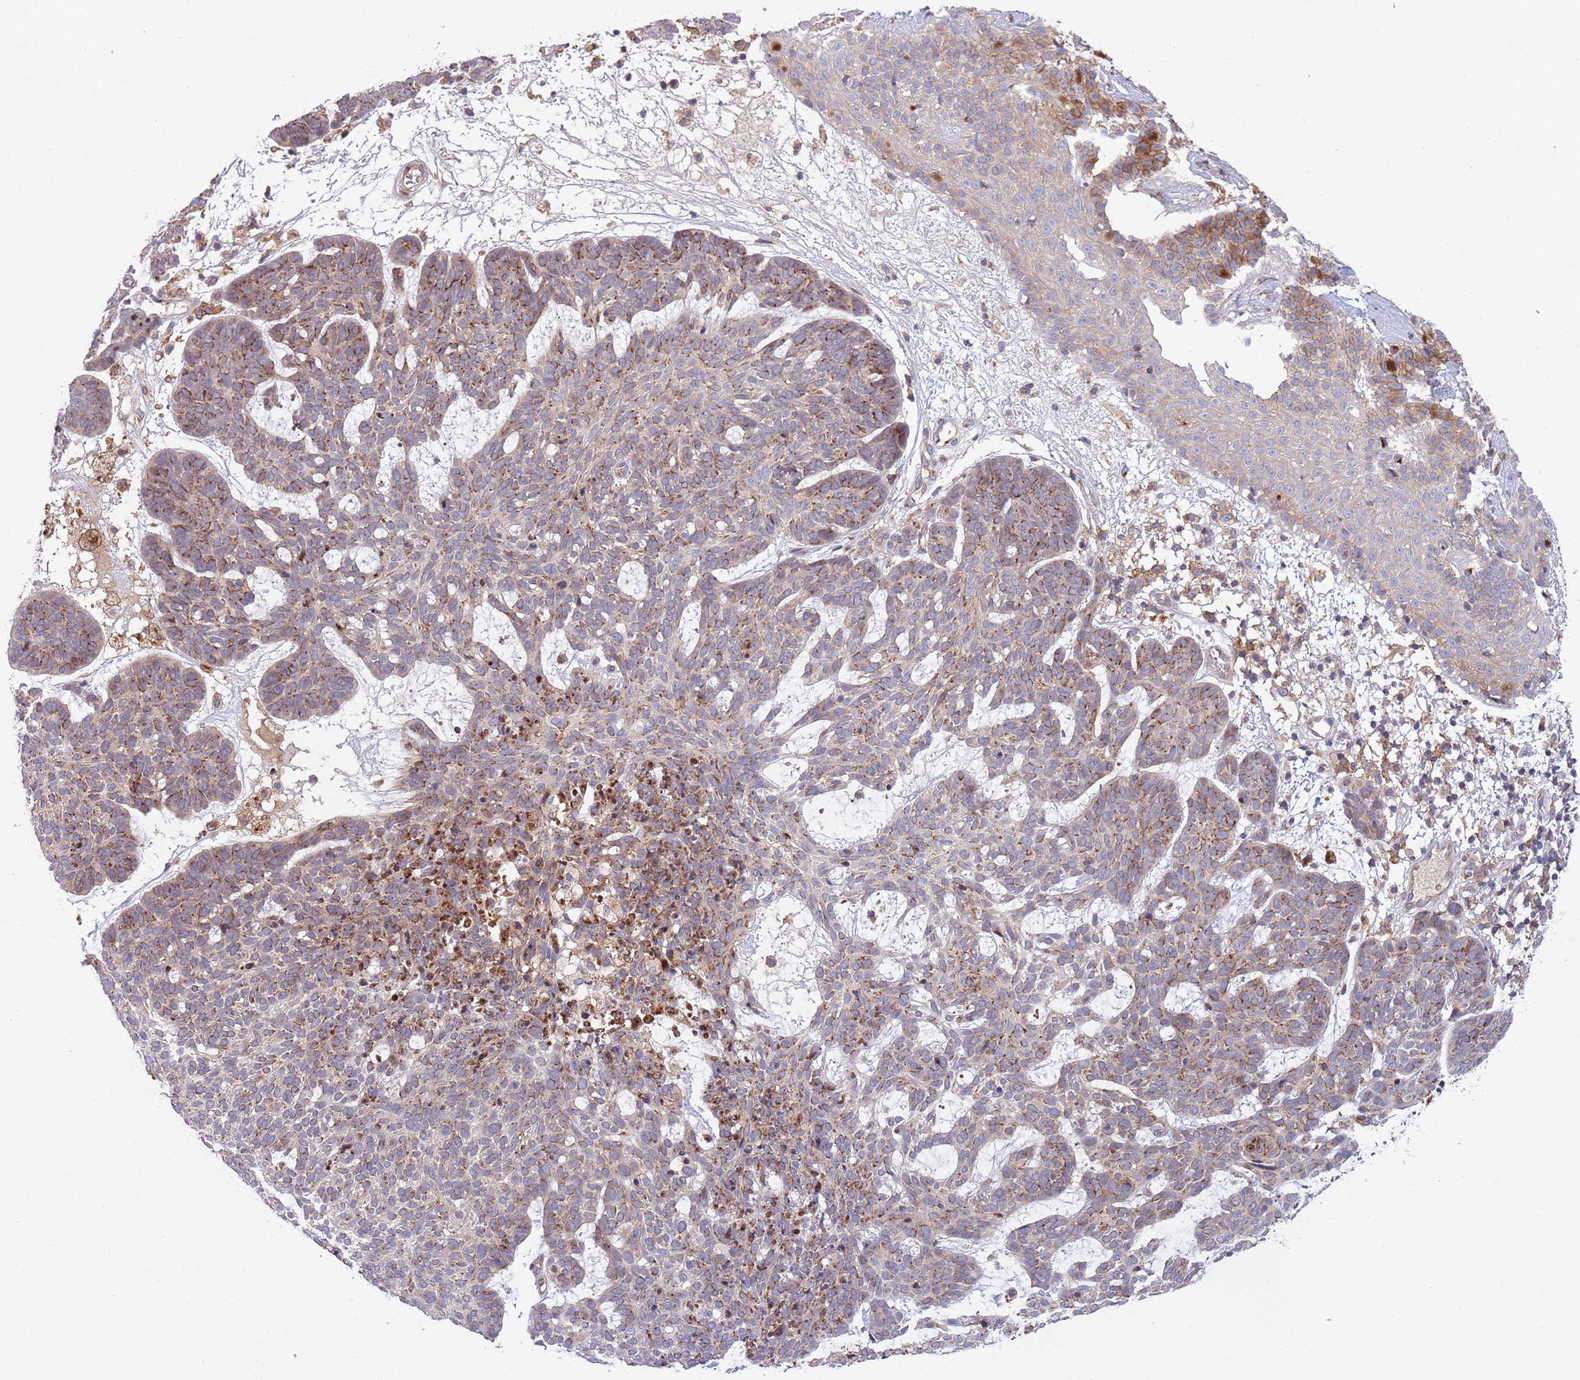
{"staining": {"intensity": "moderate", "quantity": "25%-75%", "location": "cytoplasmic/membranous"}, "tissue": "skin cancer", "cell_type": "Tumor cells", "image_type": "cancer", "snomed": [{"axis": "morphology", "description": "Basal cell carcinoma"}, {"axis": "topography", "description": "Skin"}], "caption": "Skin cancer was stained to show a protein in brown. There is medium levels of moderate cytoplasmic/membranous positivity in approximately 25%-75% of tumor cells.", "gene": "BTBD7", "patient": {"sex": "female", "age": 89}}